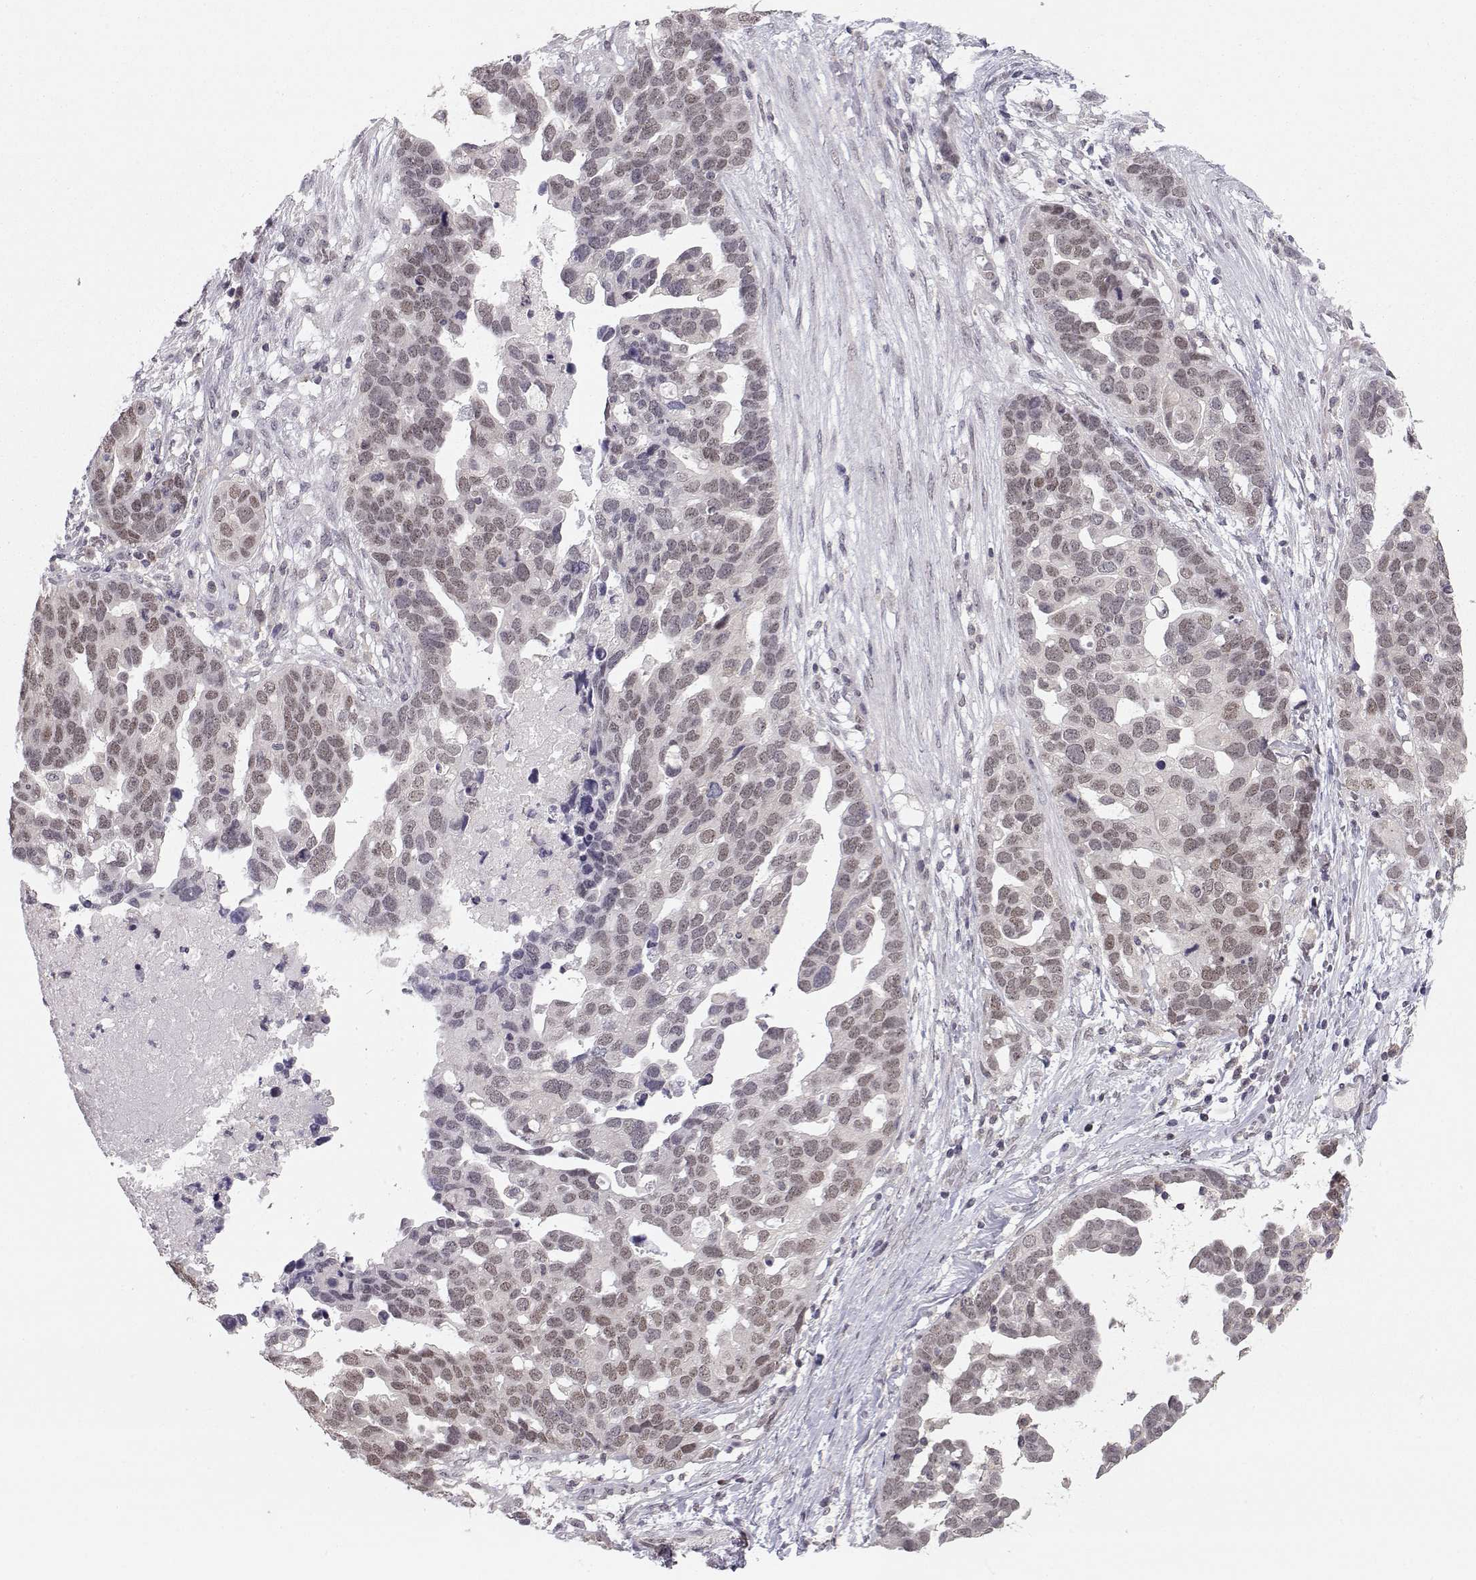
{"staining": {"intensity": "weak", "quantity": "25%-75%", "location": "nuclear"}, "tissue": "ovarian cancer", "cell_type": "Tumor cells", "image_type": "cancer", "snomed": [{"axis": "morphology", "description": "Cystadenocarcinoma, serous, NOS"}, {"axis": "topography", "description": "Ovary"}], "caption": "The micrograph reveals staining of serous cystadenocarcinoma (ovarian), revealing weak nuclear protein staining (brown color) within tumor cells.", "gene": "KIF13B", "patient": {"sex": "female", "age": 54}}